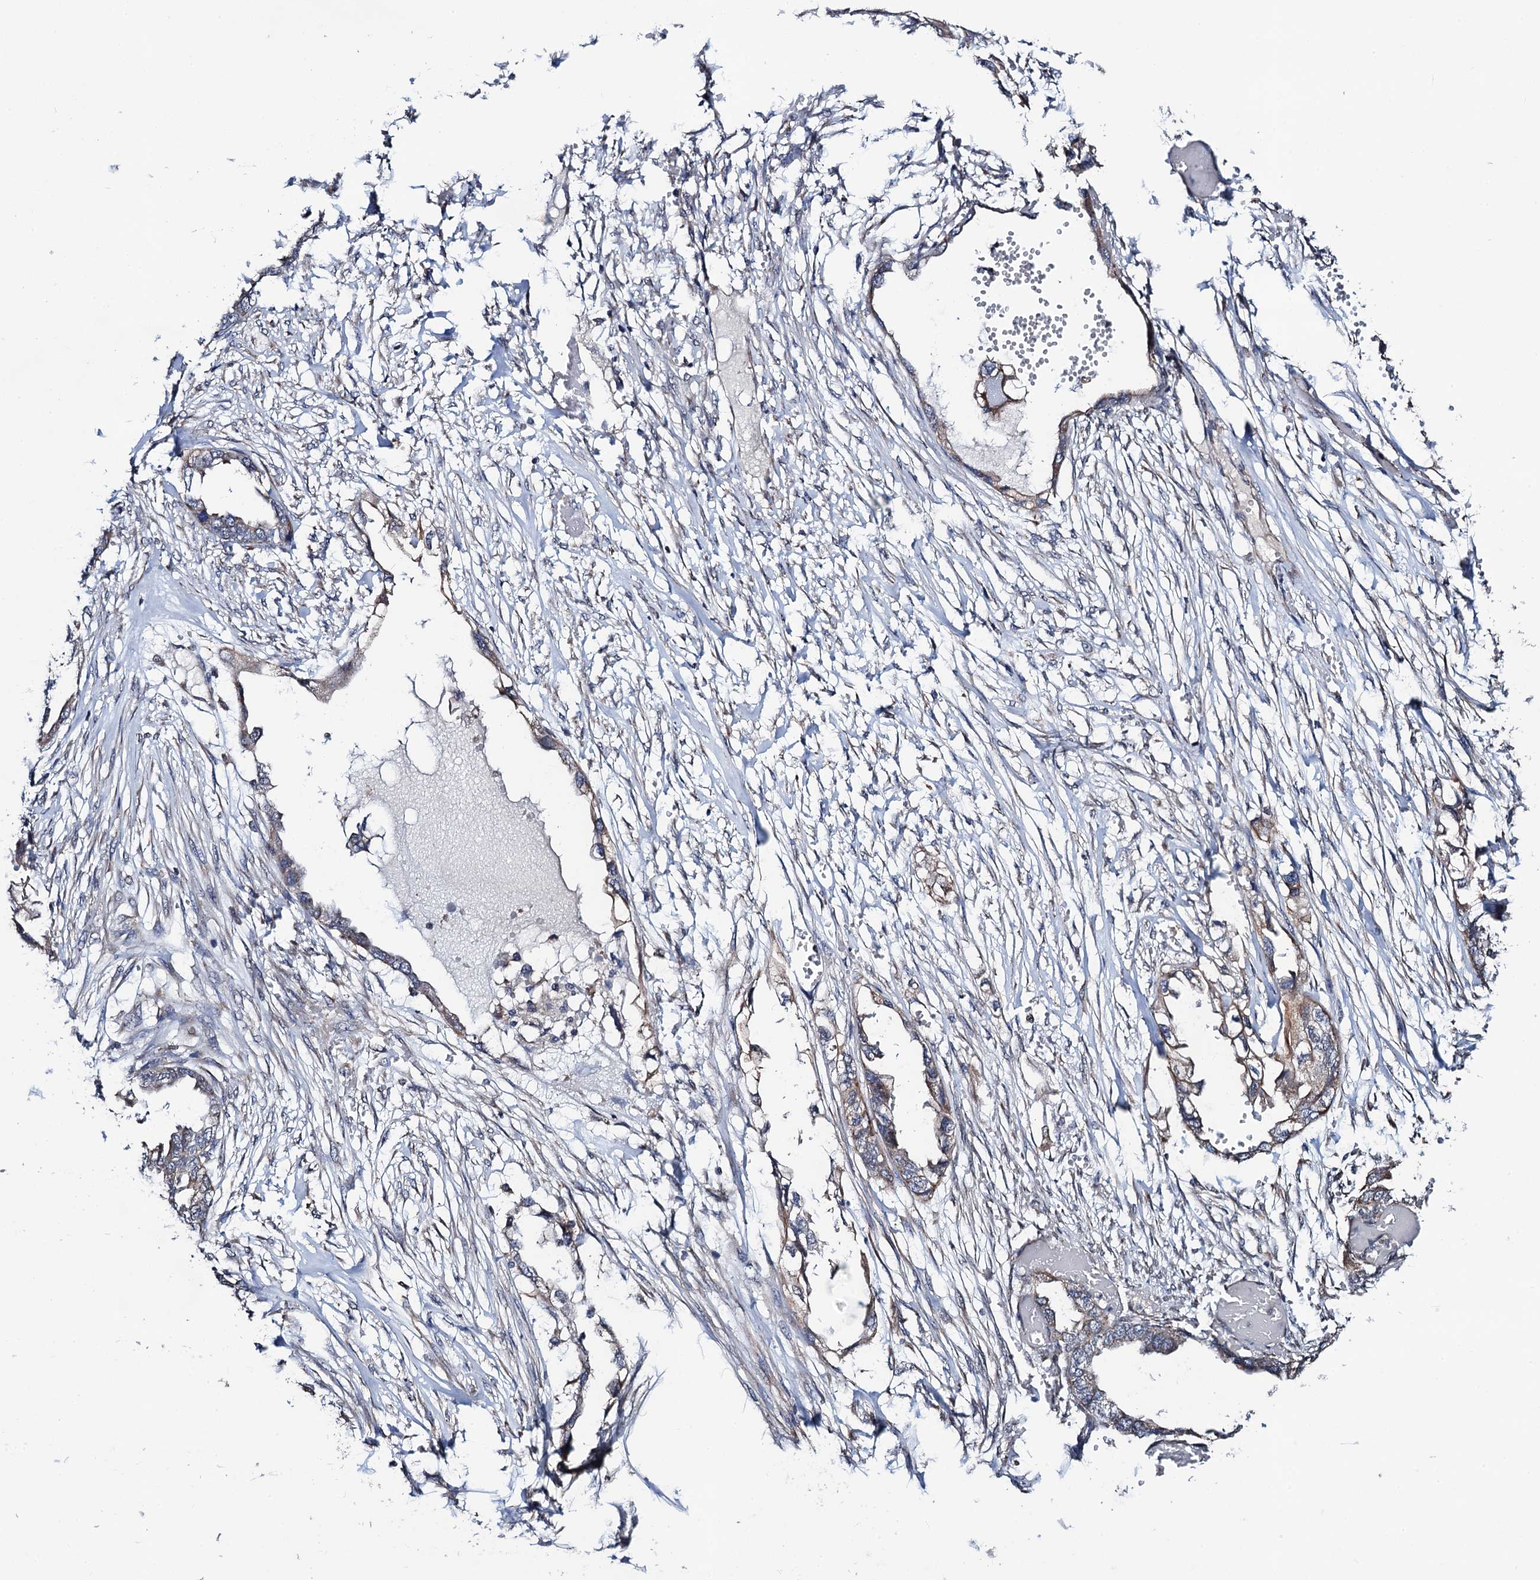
{"staining": {"intensity": "weak", "quantity": "25%-75%", "location": "cytoplasmic/membranous"}, "tissue": "endometrial cancer", "cell_type": "Tumor cells", "image_type": "cancer", "snomed": [{"axis": "morphology", "description": "Adenocarcinoma, NOS"}, {"axis": "morphology", "description": "Adenocarcinoma, metastatic, NOS"}, {"axis": "topography", "description": "Adipose tissue"}, {"axis": "topography", "description": "Endometrium"}], "caption": "There is low levels of weak cytoplasmic/membranous positivity in tumor cells of endometrial cancer (metastatic adenocarcinoma), as demonstrated by immunohistochemical staining (brown color).", "gene": "PTCD3", "patient": {"sex": "female", "age": 67}}